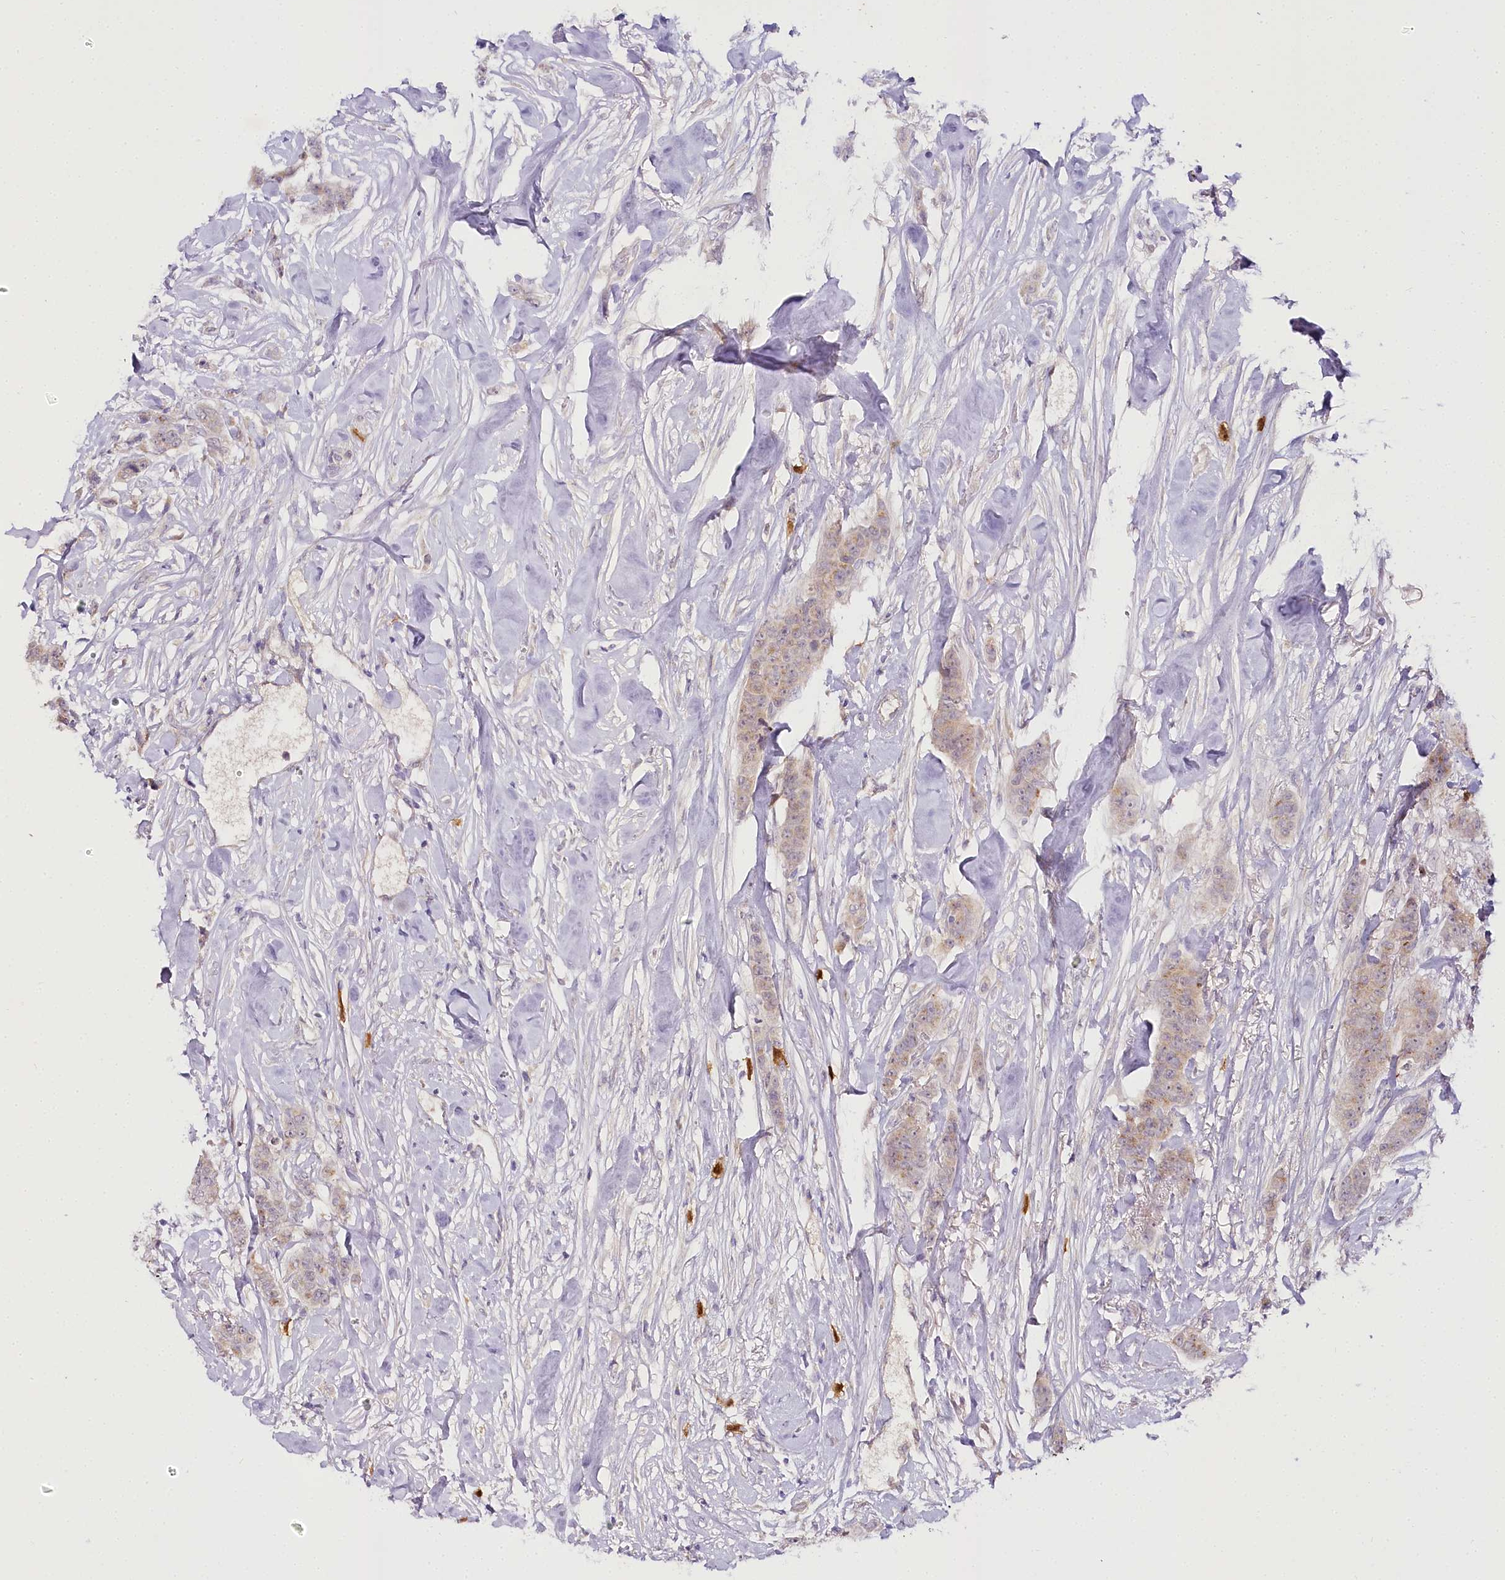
{"staining": {"intensity": "weak", "quantity": ">75%", "location": "cytoplasmic/membranous"}, "tissue": "breast cancer", "cell_type": "Tumor cells", "image_type": "cancer", "snomed": [{"axis": "morphology", "description": "Duct carcinoma"}, {"axis": "topography", "description": "Breast"}], "caption": "Protein staining of breast cancer tissue reveals weak cytoplasmic/membranous positivity in about >75% of tumor cells.", "gene": "VWA5A", "patient": {"sex": "female", "age": 40}}